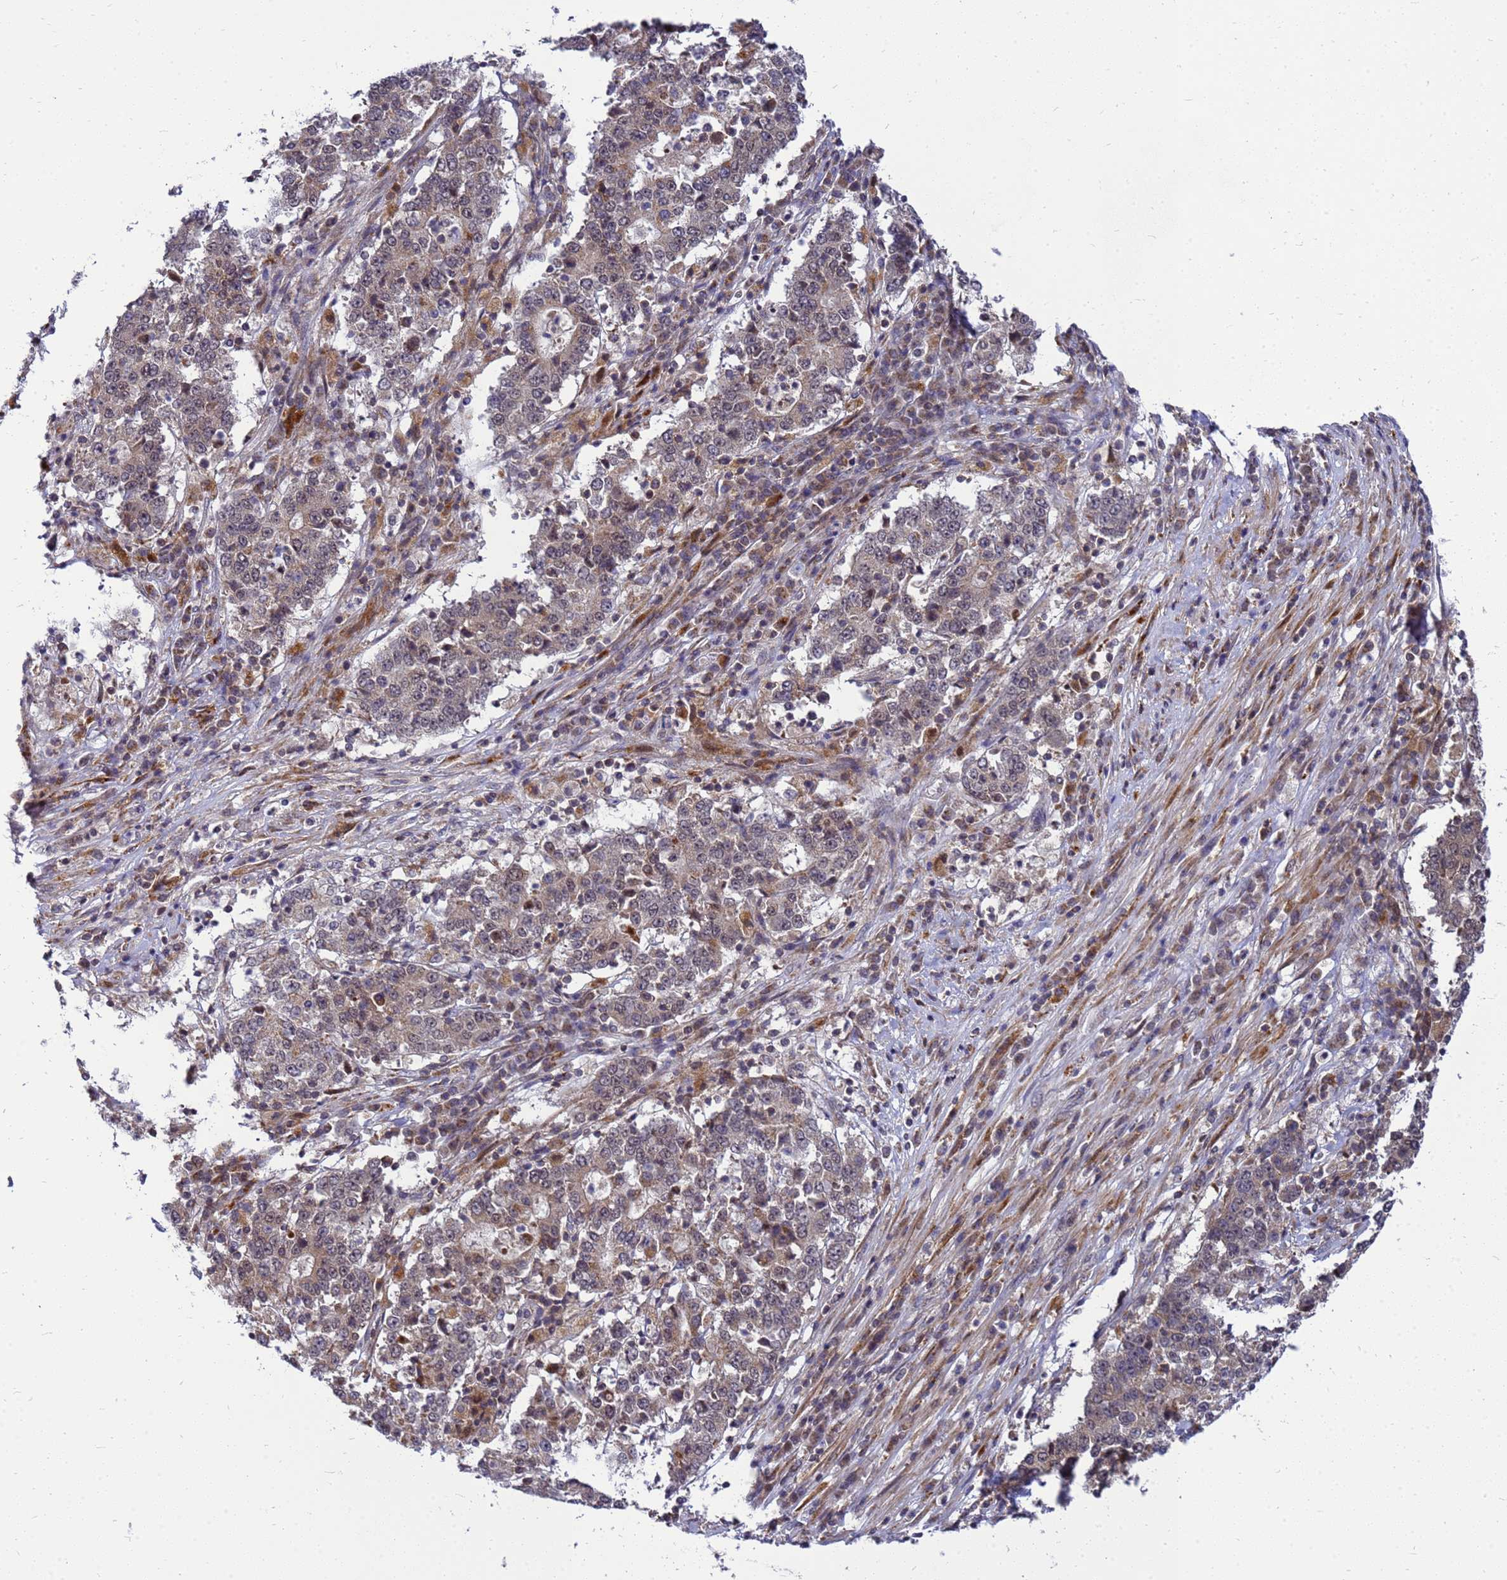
{"staining": {"intensity": "weak", "quantity": ">75%", "location": "cytoplasmic/membranous"}, "tissue": "stomach cancer", "cell_type": "Tumor cells", "image_type": "cancer", "snomed": [{"axis": "morphology", "description": "Adenocarcinoma, NOS"}, {"axis": "topography", "description": "Stomach"}], "caption": "The micrograph demonstrates a brown stain indicating the presence of a protein in the cytoplasmic/membranous of tumor cells in stomach cancer (adenocarcinoma). The staining was performed using DAB (3,3'-diaminobenzidine), with brown indicating positive protein expression. Nuclei are stained blue with hematoxylin.", "gene": "C12orf43", "patient": {"sex": "male", "age": 59}}